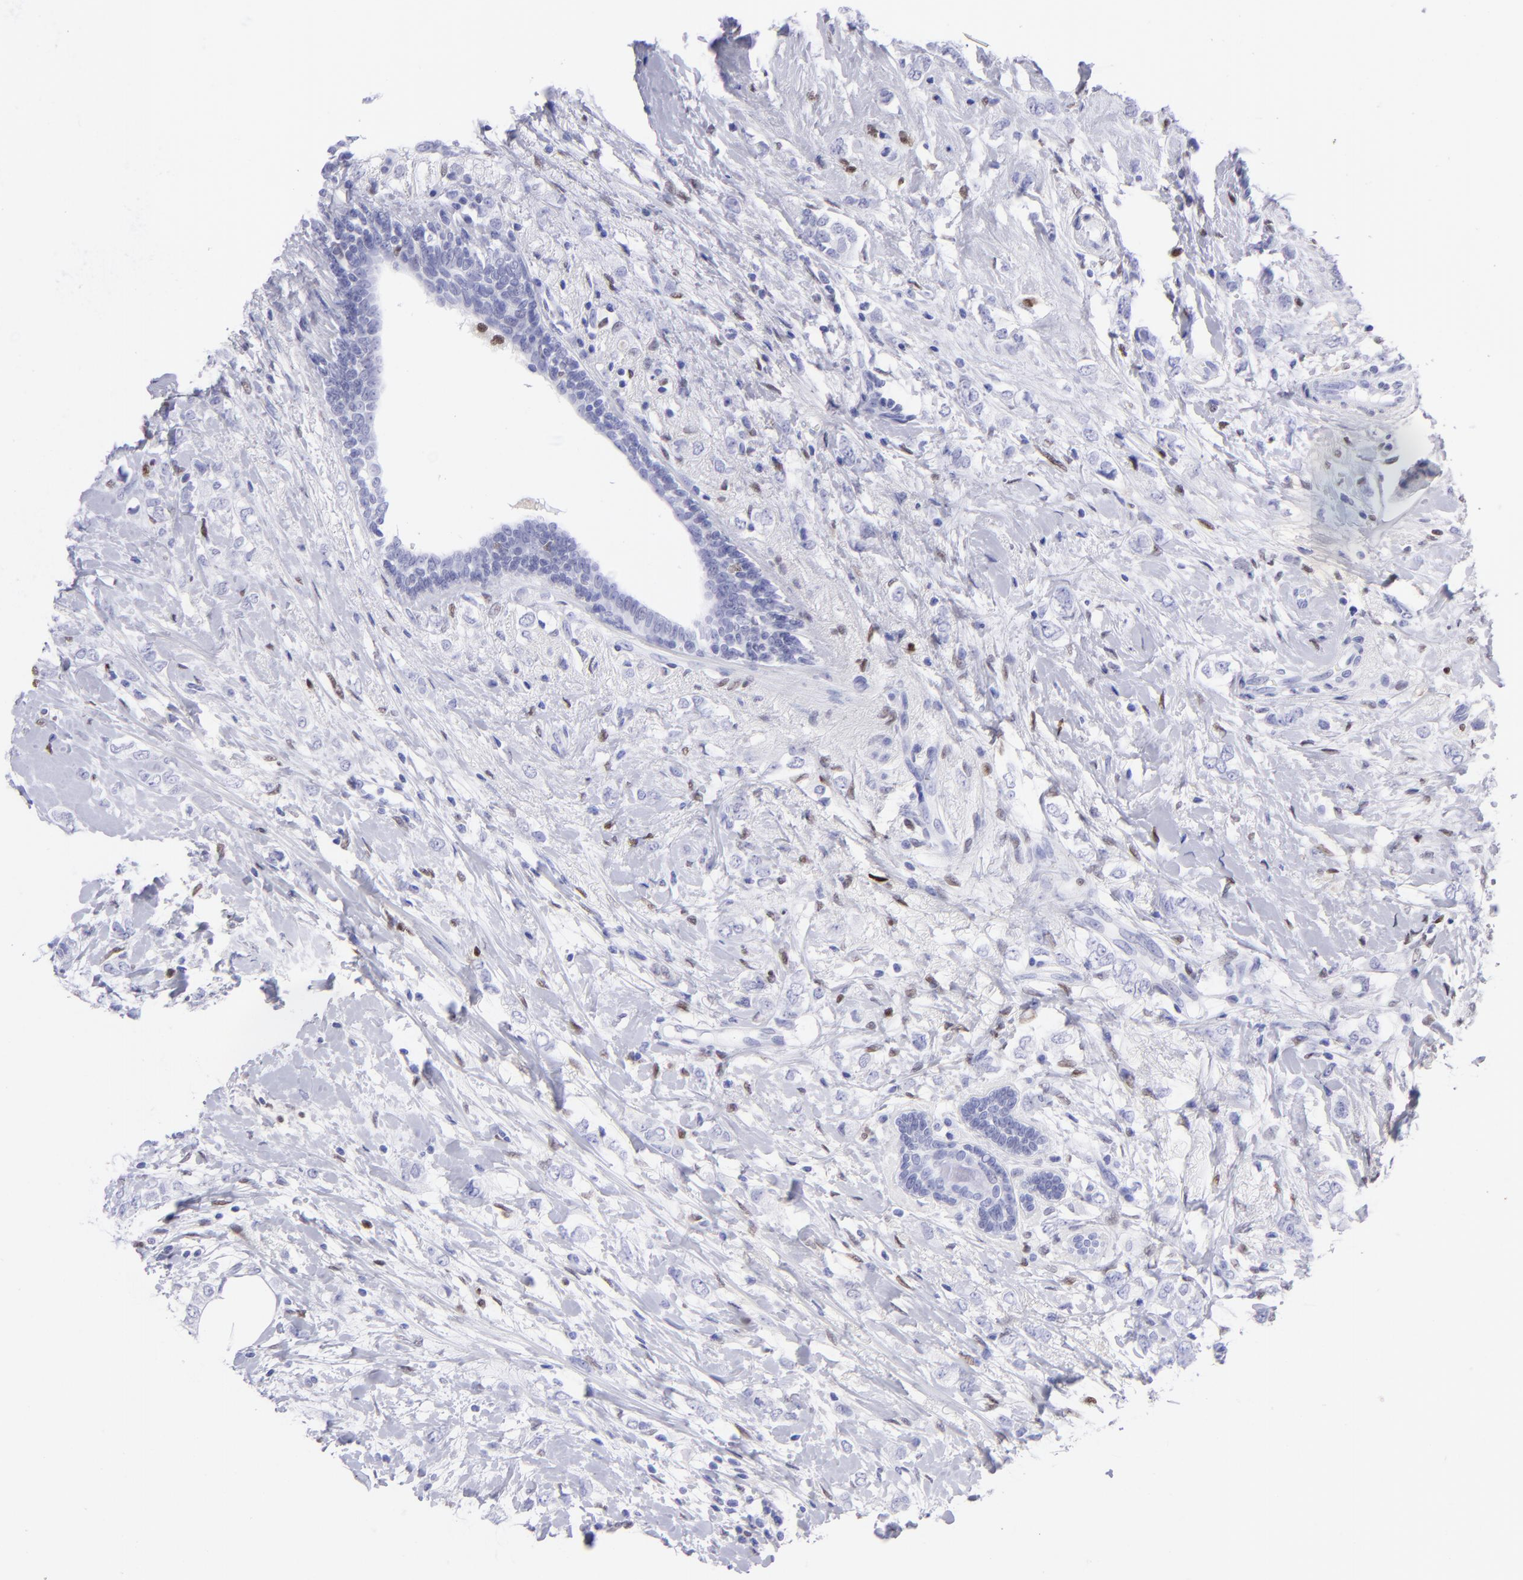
{"staining": {"intensity": "negative", "quantity": "none", "location": "none"}, "tissue": "breast cancer", "cell_type": "Tumor cells", "image_type": "cancer", "snomed": [{"axis": "morphology", "description": "Normal tissue, NOS"}, {"axis": "morphology", "description": "Lobular carcinoma"}, {"axis": "topography", "description": "Breast"}], "caption": "Immunohistochemistry (IHC) micrograph of human breast cancer stained for a protein (brown), which reveals no staining in tumor cells.", "gene": "MITF", "patient": {"sex": "female", "age": 47}}